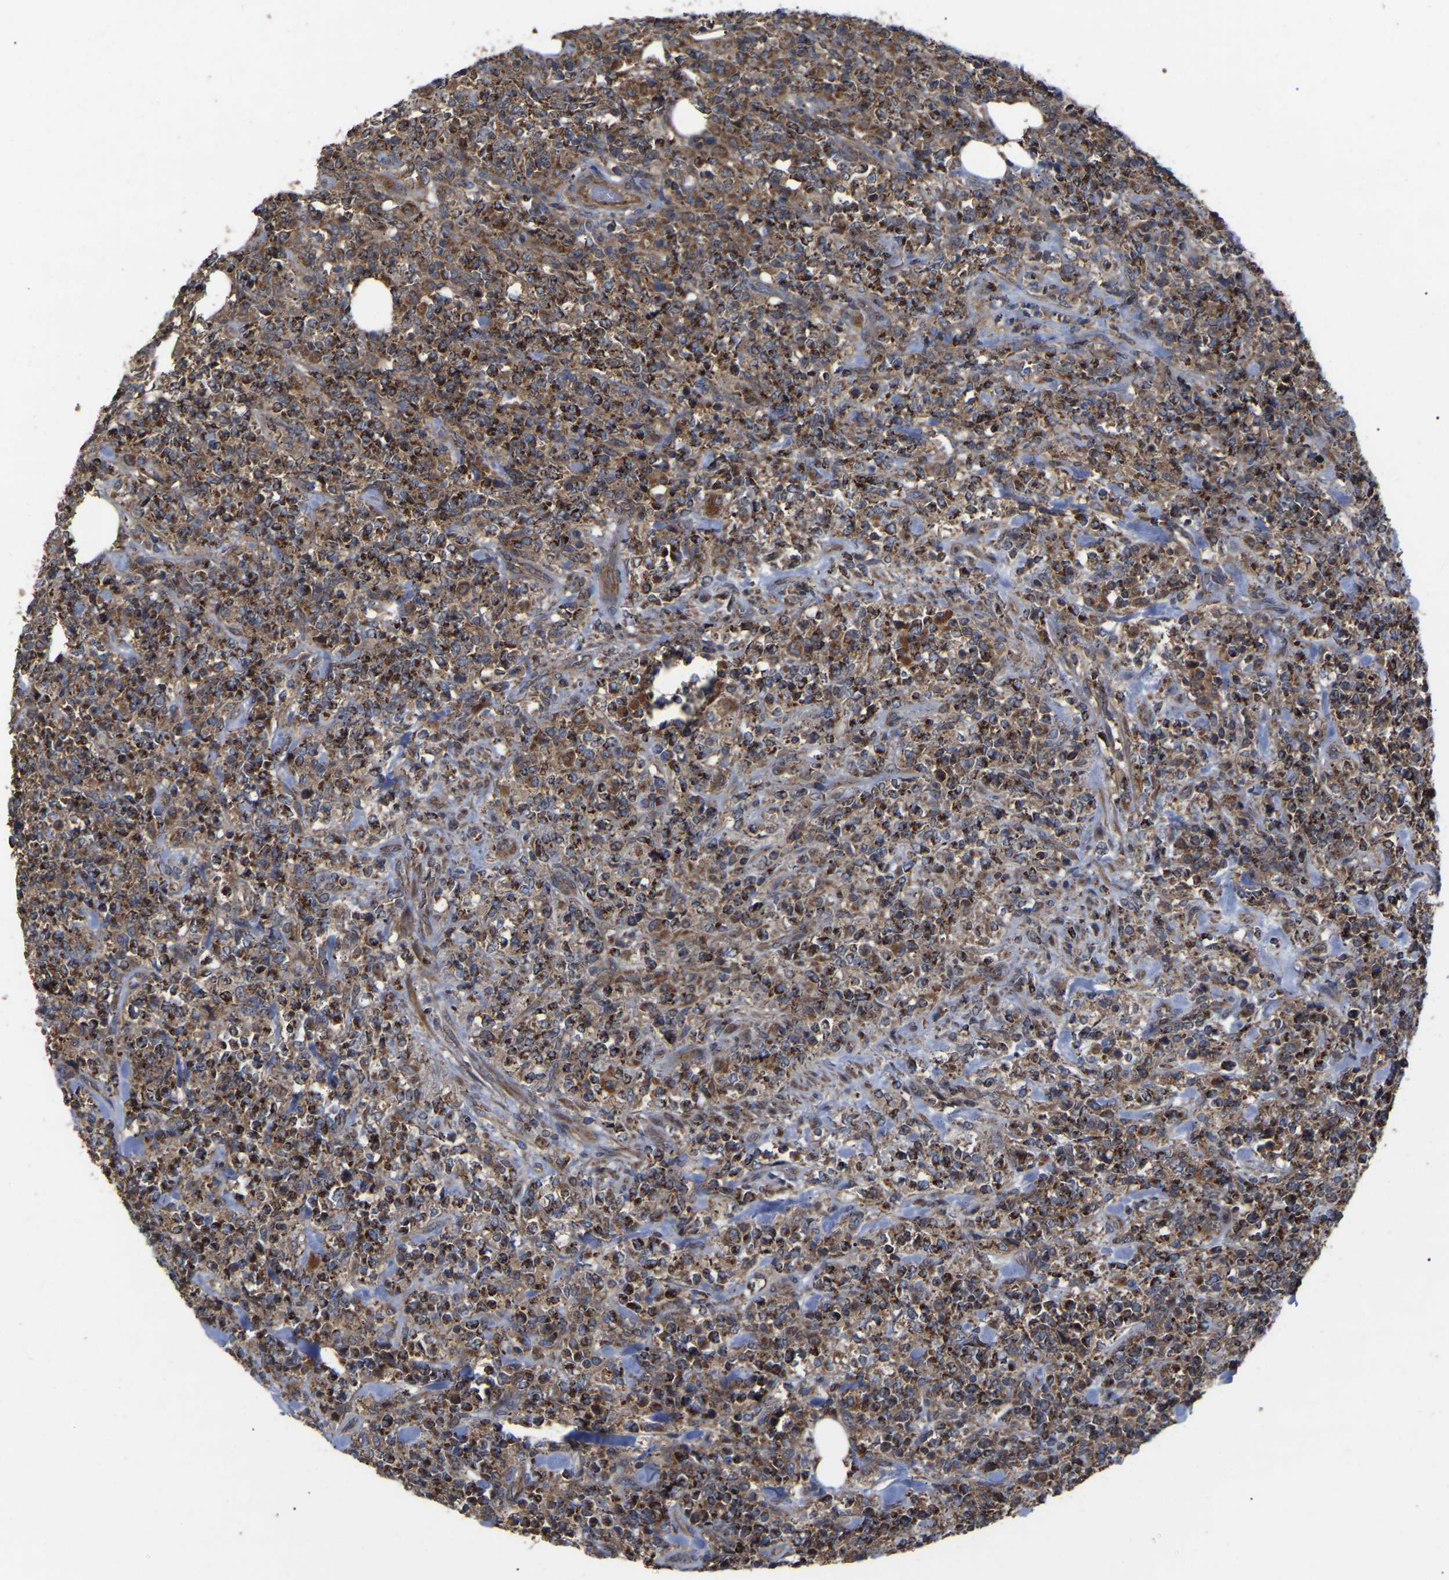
{"staining": {"intensity": "strong", "quantity": ">75%", "location": "cytoplasmic/membranous"}, "tissue": "lymphoma", "cell_type": "Tumor cells", "image_type": "cancer", "snomed": [{"axis": "morphology", "description": "Malignant lymphoma, non-Hodgkin's type, High grade"}, {"axis": "topography", "description": "Soft tissue"}], "caption": "High-power microscopy captured an immunohistochemistry (IHC) histopathology image of malignant lymphoma, non-Hodgkin's type (high-grade), revealing strong cytoplasmic/membranous expression in approximately >75% of tumor cells. (brown staining indicates protein expression, while blue staining denotes nuclei).", "gene": "GCC1", "patient": {"sex": "male", "age": 18}}